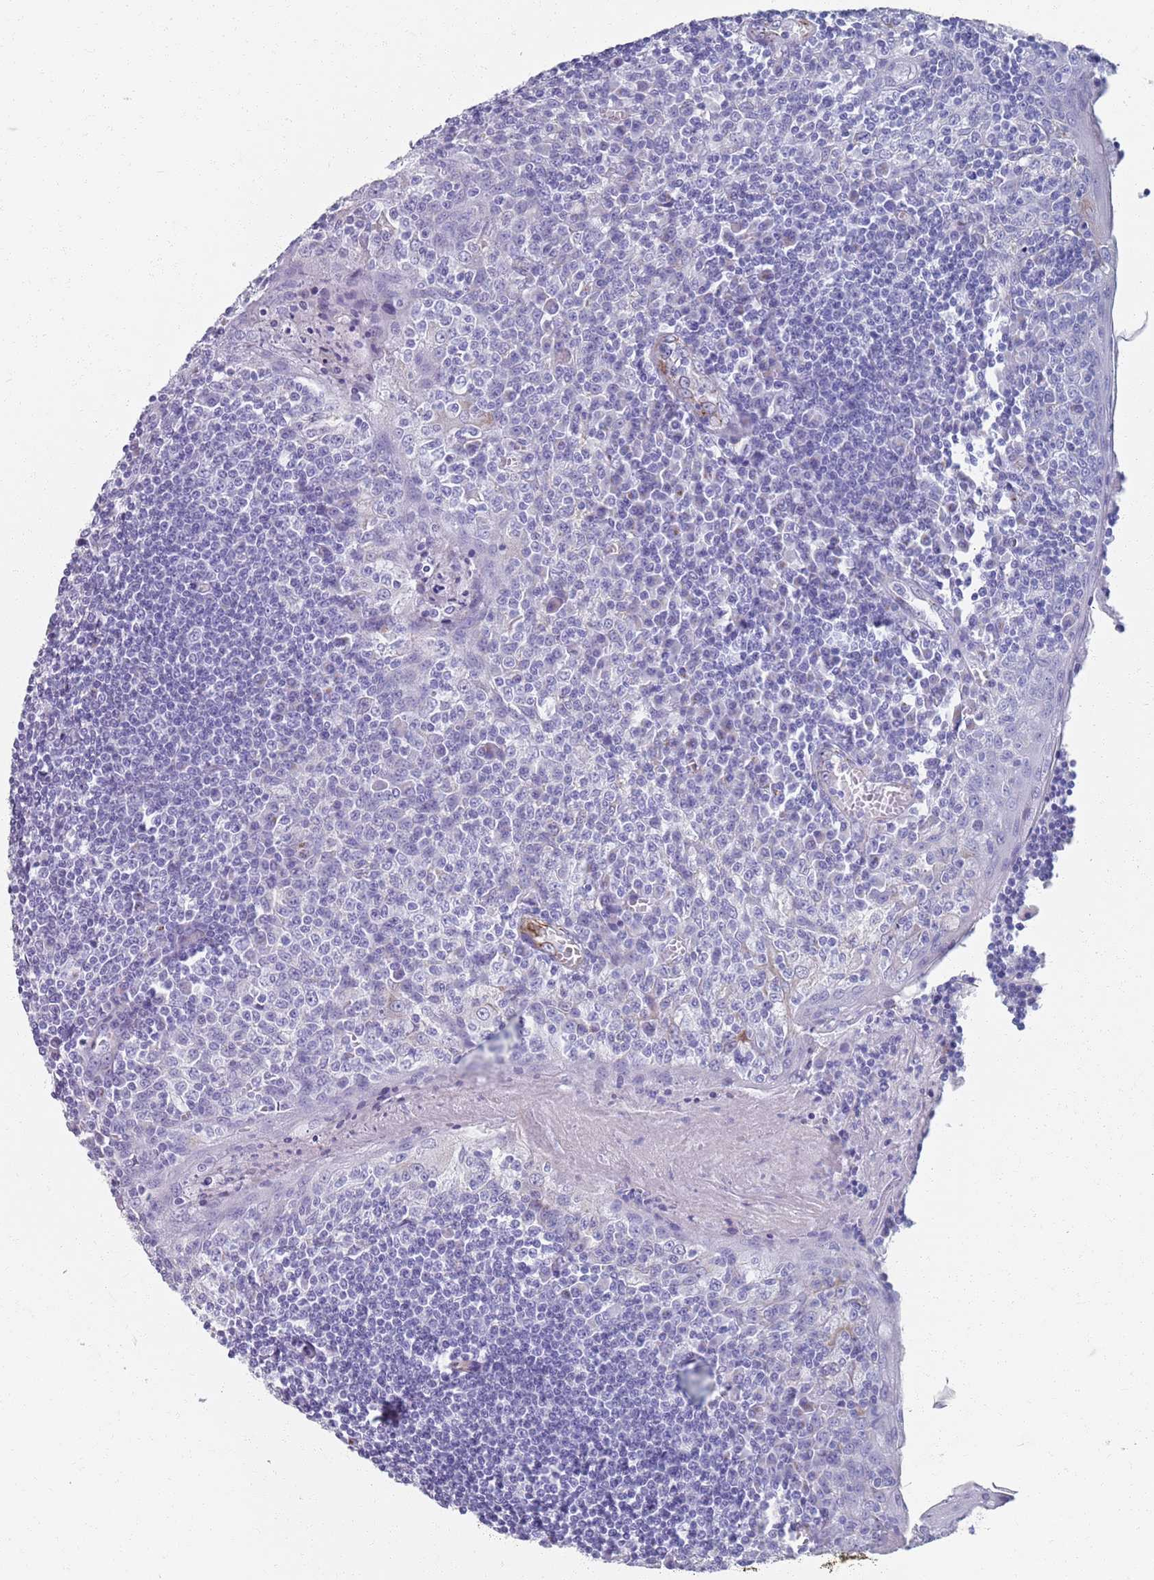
{"staining": {"intensity": "negative", "quantity": "none", "location": "none"}, "tissue": "tonsil", "cell_type": "Germinal center cells", "image_type": "normal", "snomed": [{"axis": "morphology", "description": "Normal tissue, NOS"}, {"axis": "topography", "description": "Tonsil"}], "caption": "High magnification brightfield microscopy of benign tonsil stained with DAB (3,3'-diaminobenzidine) (brown) and counterstained with hematoxylin (blue): germinal center cells show no significant staining. (Stains: DAB (3,3'-diaminobenzidine) IHC with hematoxylin counter stain, Microscopy: brightfield microscopy at high magnification).", "gene": "PLOD1", "patient": {"sex": "male", "age": 27}}